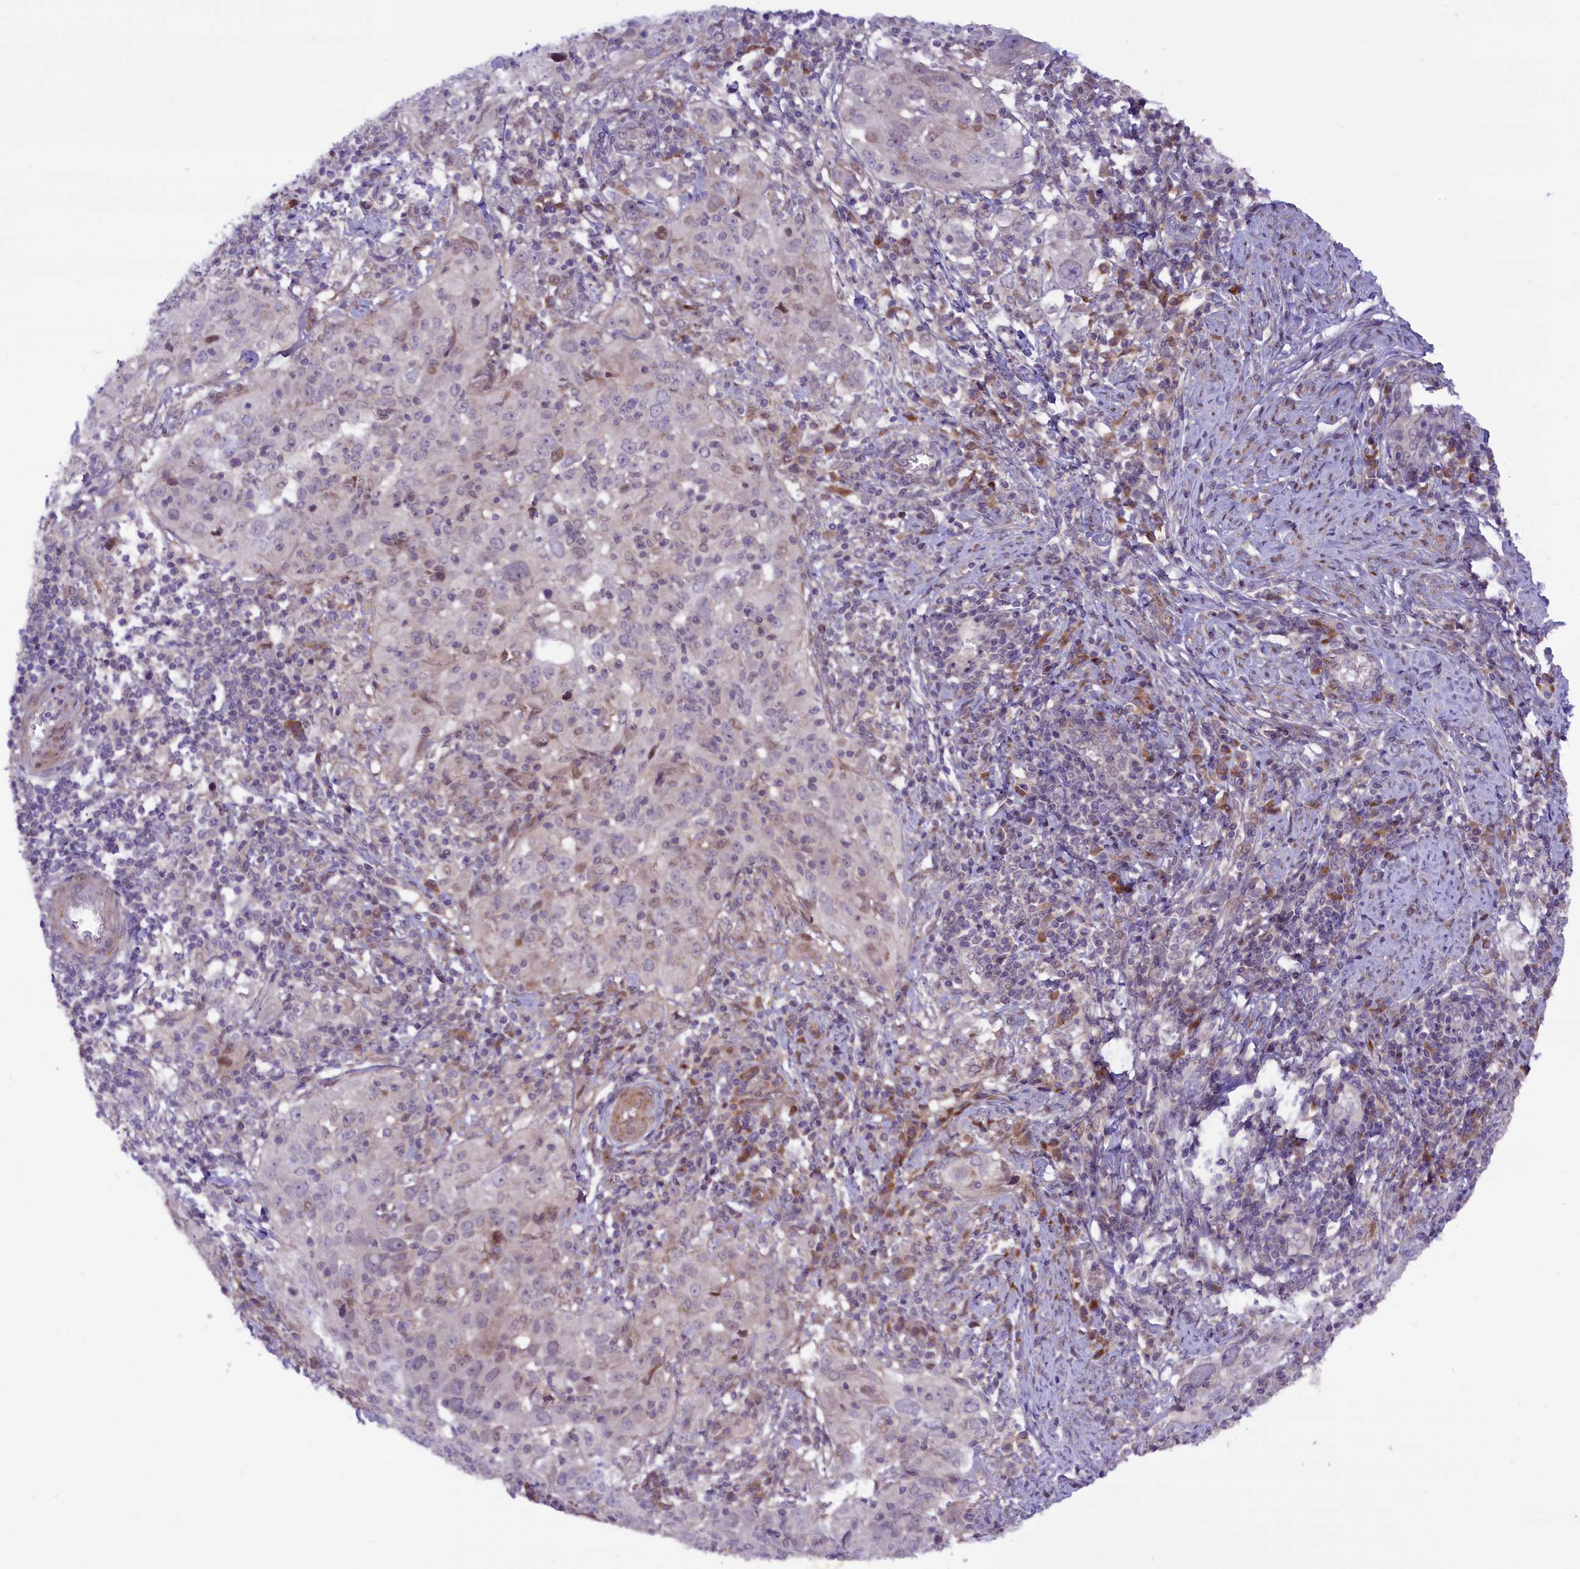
{"staining": {"intensity": "weak", "quantity": "<25%", "location": "cytoplasmic/membranous"}, "tissue": "cervical cancer", "cell_type": "Tumor cells", "image_type": "cancer", "snomed": [{"axis": "morphology", "description": "Normal tissue, NOS"}, {"axis": "morphology", "description": "Squamous cell carcinoma, NOS"}, {"axis": "topography", "description": "Cervix"}], "caption": "DAB immunohistochemical staining of human cervical squamous cell carcinoma demonstrates no significant staining in tumor cells.", "gene": "HDAC5", "patient": {"sex": "female", "age": 31}}